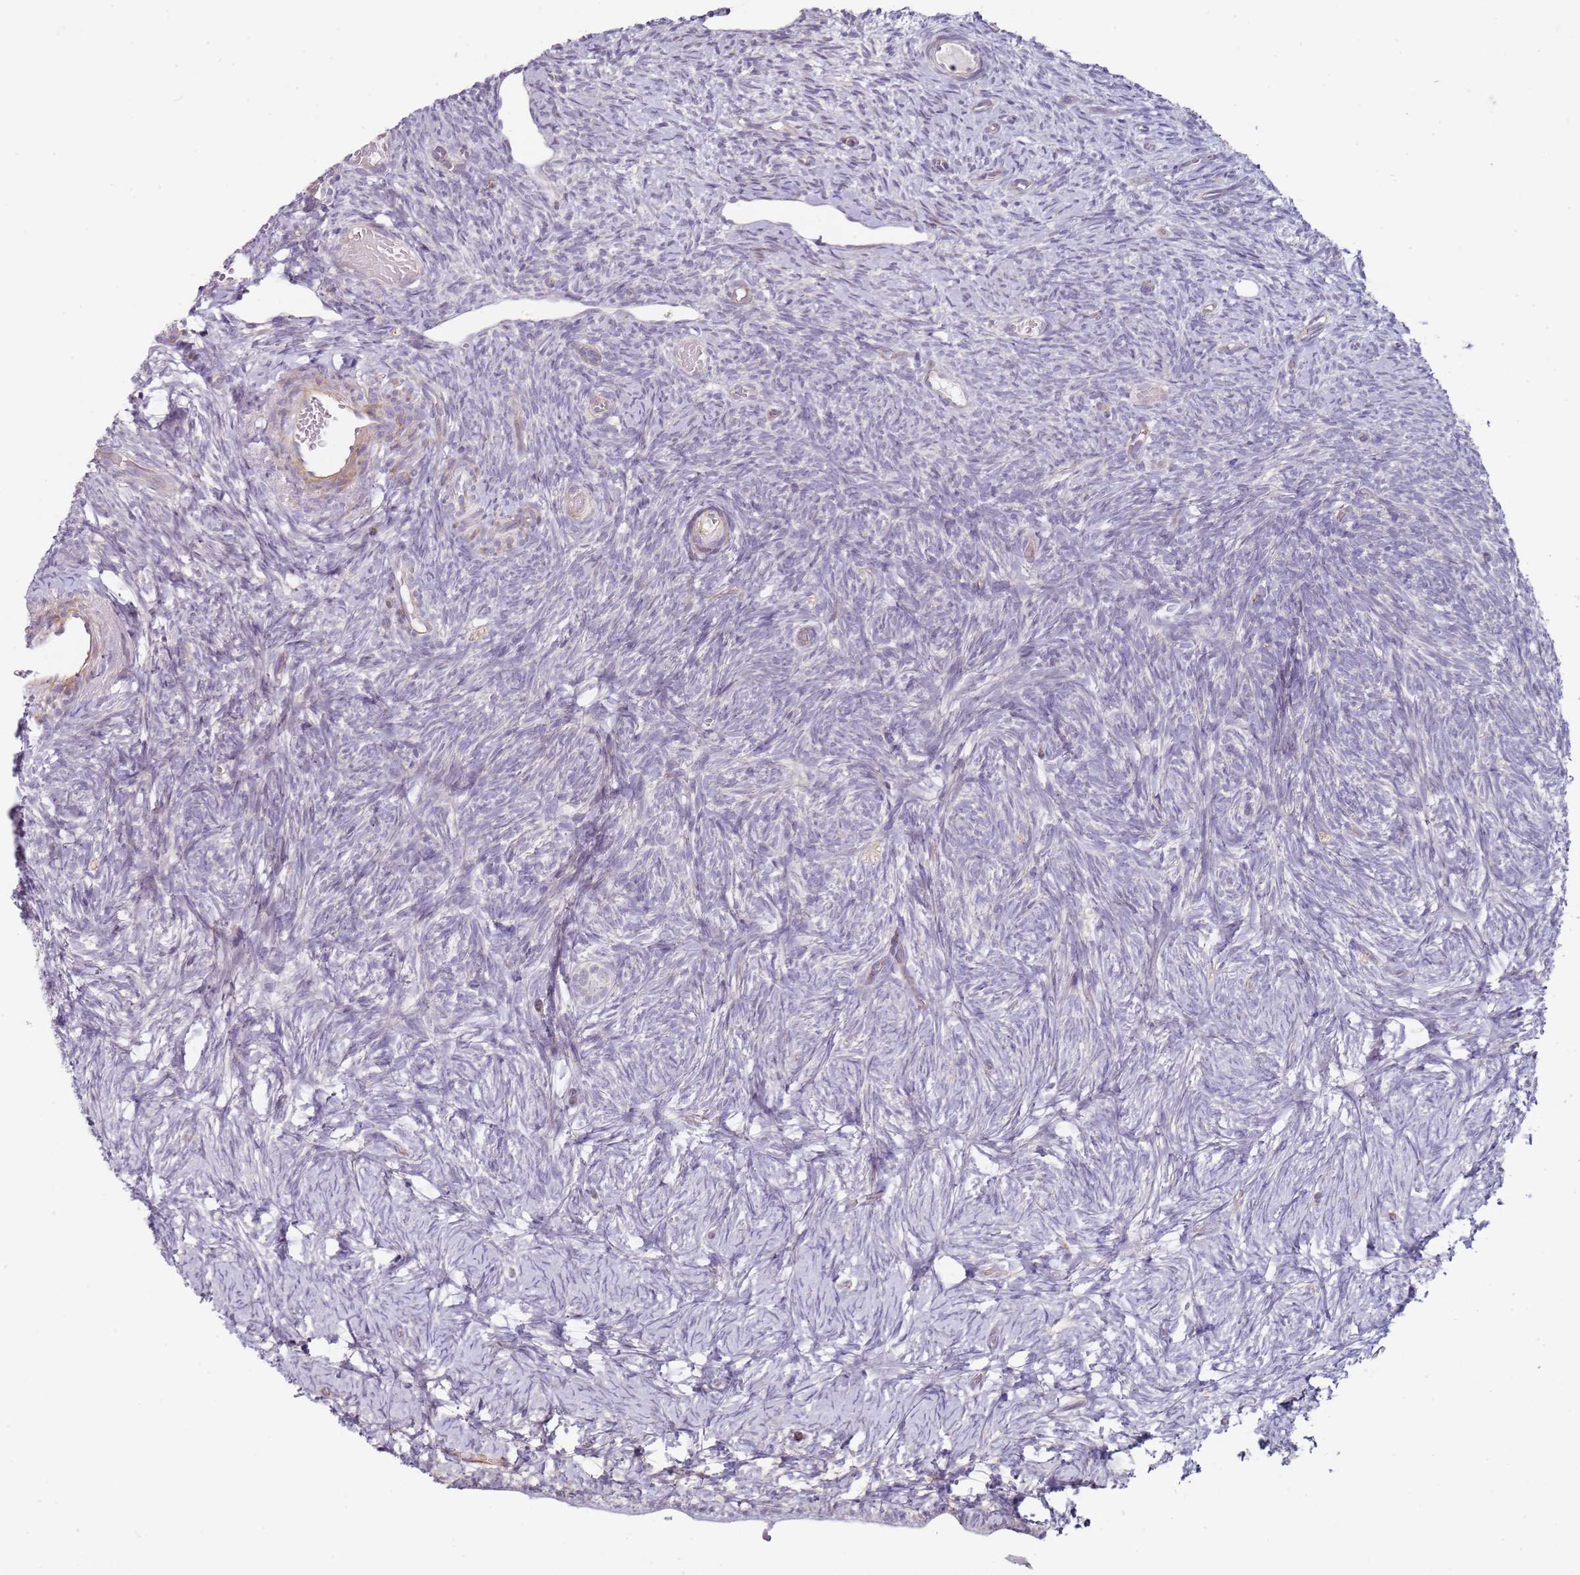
{"staining": {"intensity": "negative", "quantity": "none", "location": "none"}, "tissue": "ovary", "cell_type": "Ovarian stroma cells", "image_type": "normal", "snomed": [{"axis": "morphology", "description": "Normal tissue, NOS"}, {"axis": "topography", "description": "Ovary"}], "caption": "This is an IHC image of unremarkable human ovary. There is no positivity in ovarian stroma cells.", "gene": "ALS2", "patient": {"sex": "female", "age": 39}}